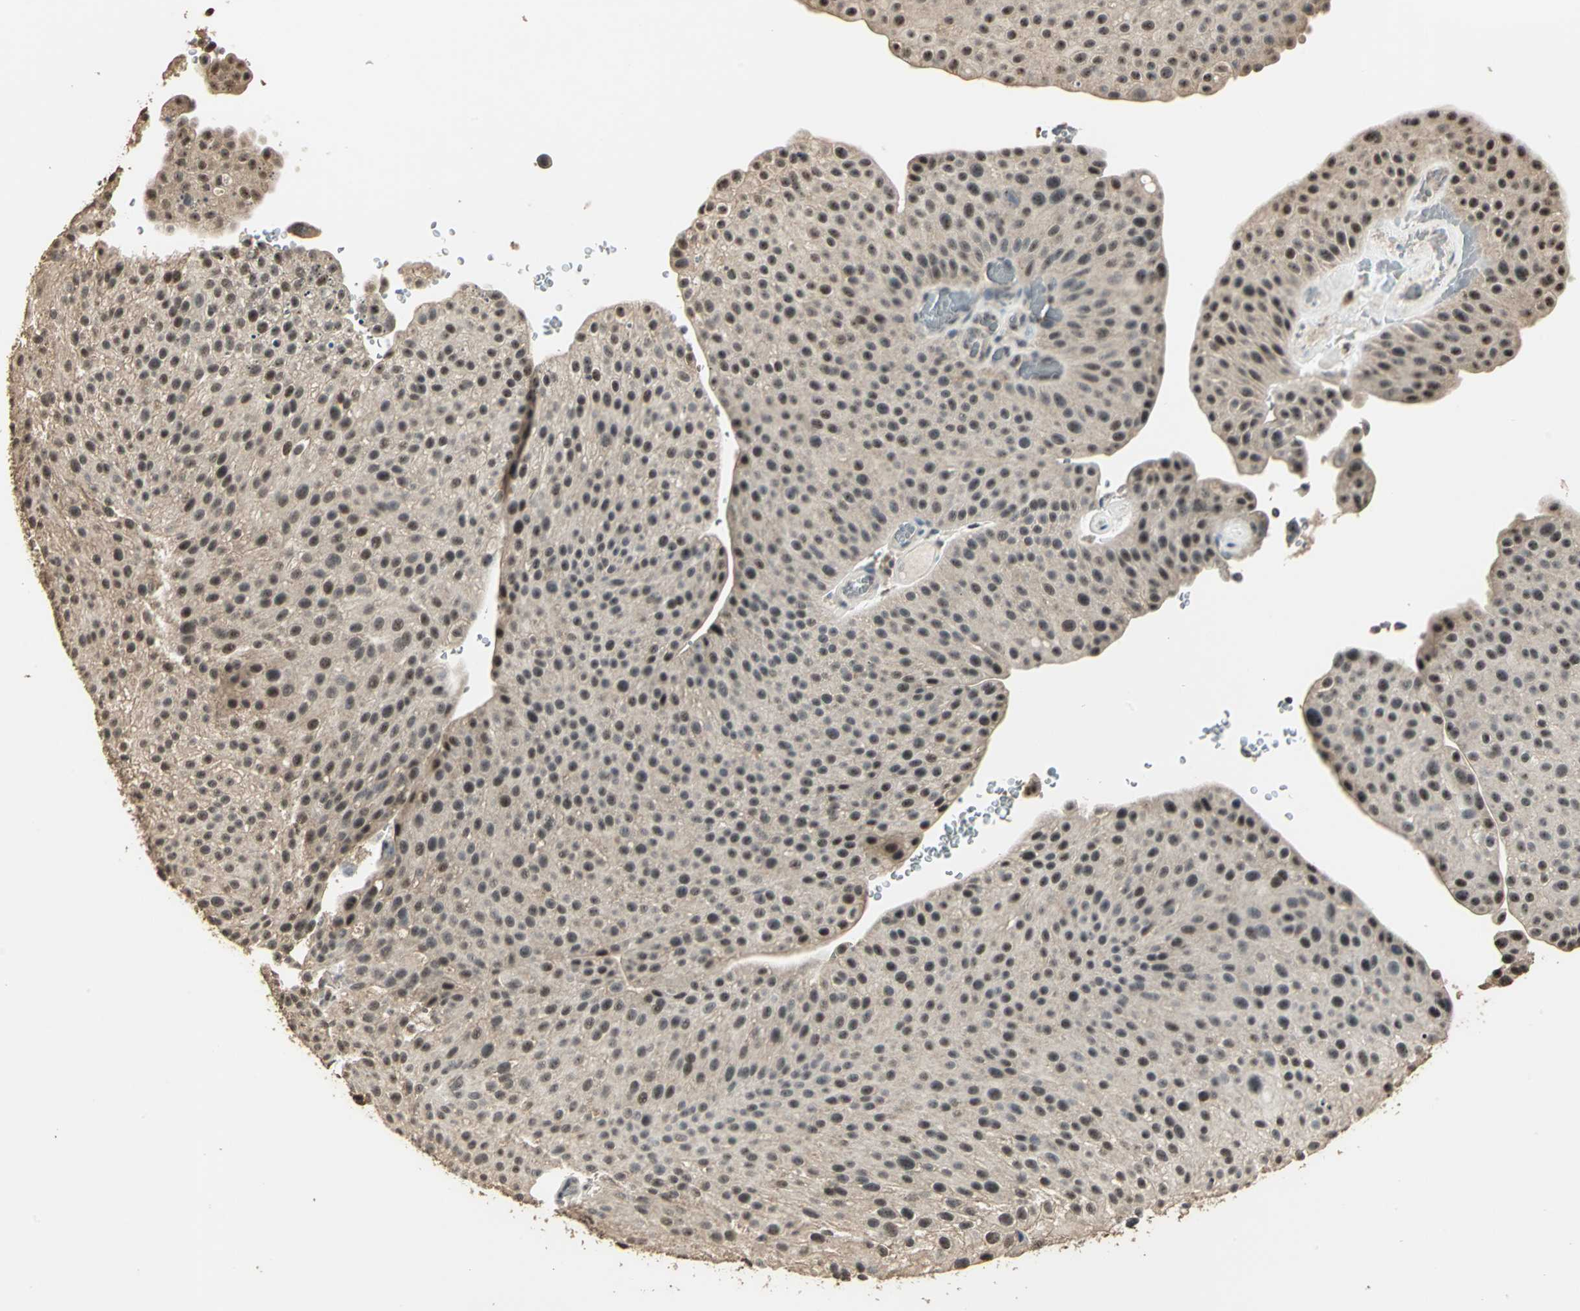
{"staining": {"intensity": "weak", "quantity": "25%-75%", "location": "cytoplasmic/membranous"}, "tissue": "urothelial cancer", "cell_type": "Tumor cells", "image_type": "cancer", "snomed": [{"axis": "morphology", "description": "Urothelial carcinoma, Low grade"}, {"axis": "topography", "description": "Smooth muscle"}, {"axis": "topography", "description": "Urinary bladder"}], "caption": "Protein staining of urothelial carcinoma (low-grade) tissue shows weak cytoplasmic/membranous positivity in approximately 25%-75% of tumor cells.", "gene": "UCHL5", "patient": {"sex": "male", "age": 60}}